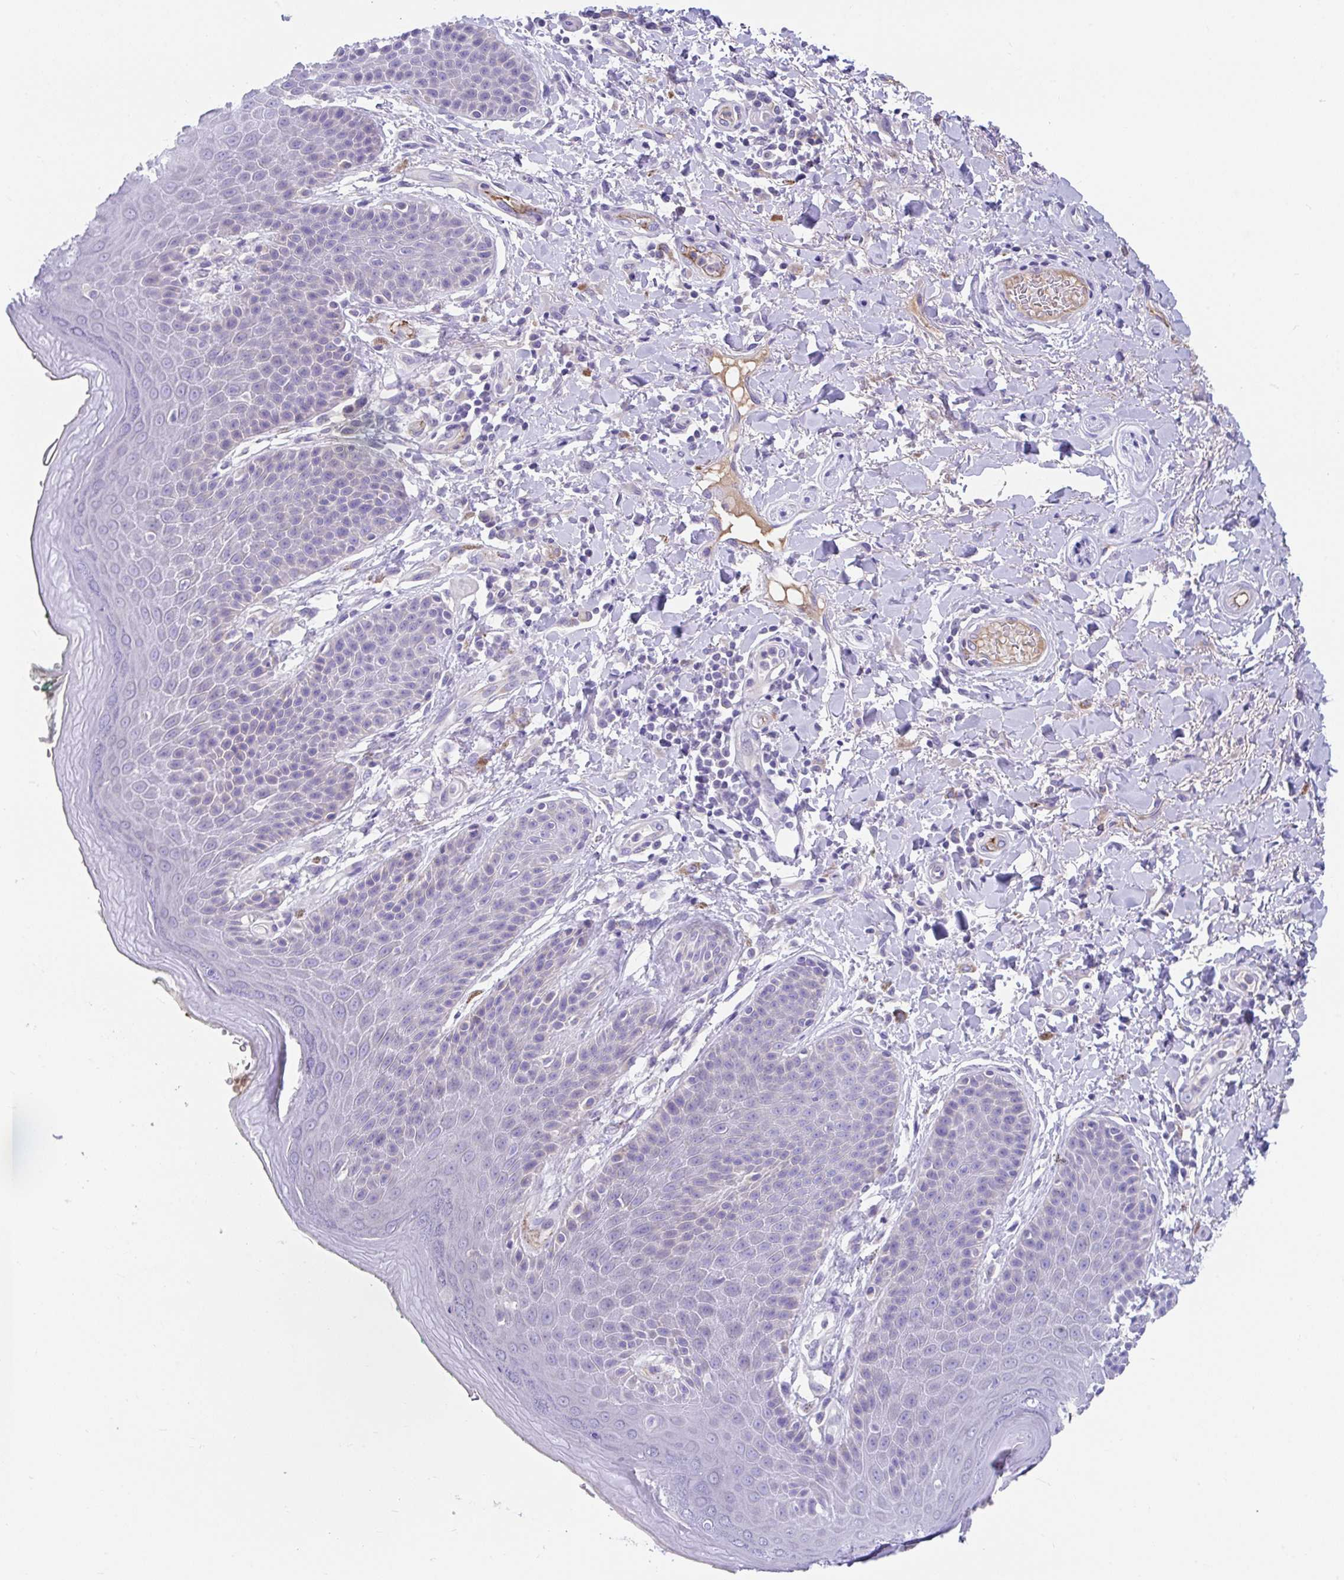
{"staining": {"intensity": "negative", "quantity": "none", "location": "none"}, "tissue": "skin", "cell_type": "Epidermal cells", "image_type": "normal", "snomed": [{"axis": "morphology", "description": "Normal tissue, NOS"}, {"axis": "topography", "description": "Peripheral nerve tissue"}], "caption": "Skin was stained to show a protein in brown. There is no significant positivity in epidermal cells. (DAB (3,3'-diaminobenzidine) immunohistochemistry visualized using brightfield microscopy, high magnification).", "gene": "CCSAP", "patient": {"sex": "male", "age": 51}}